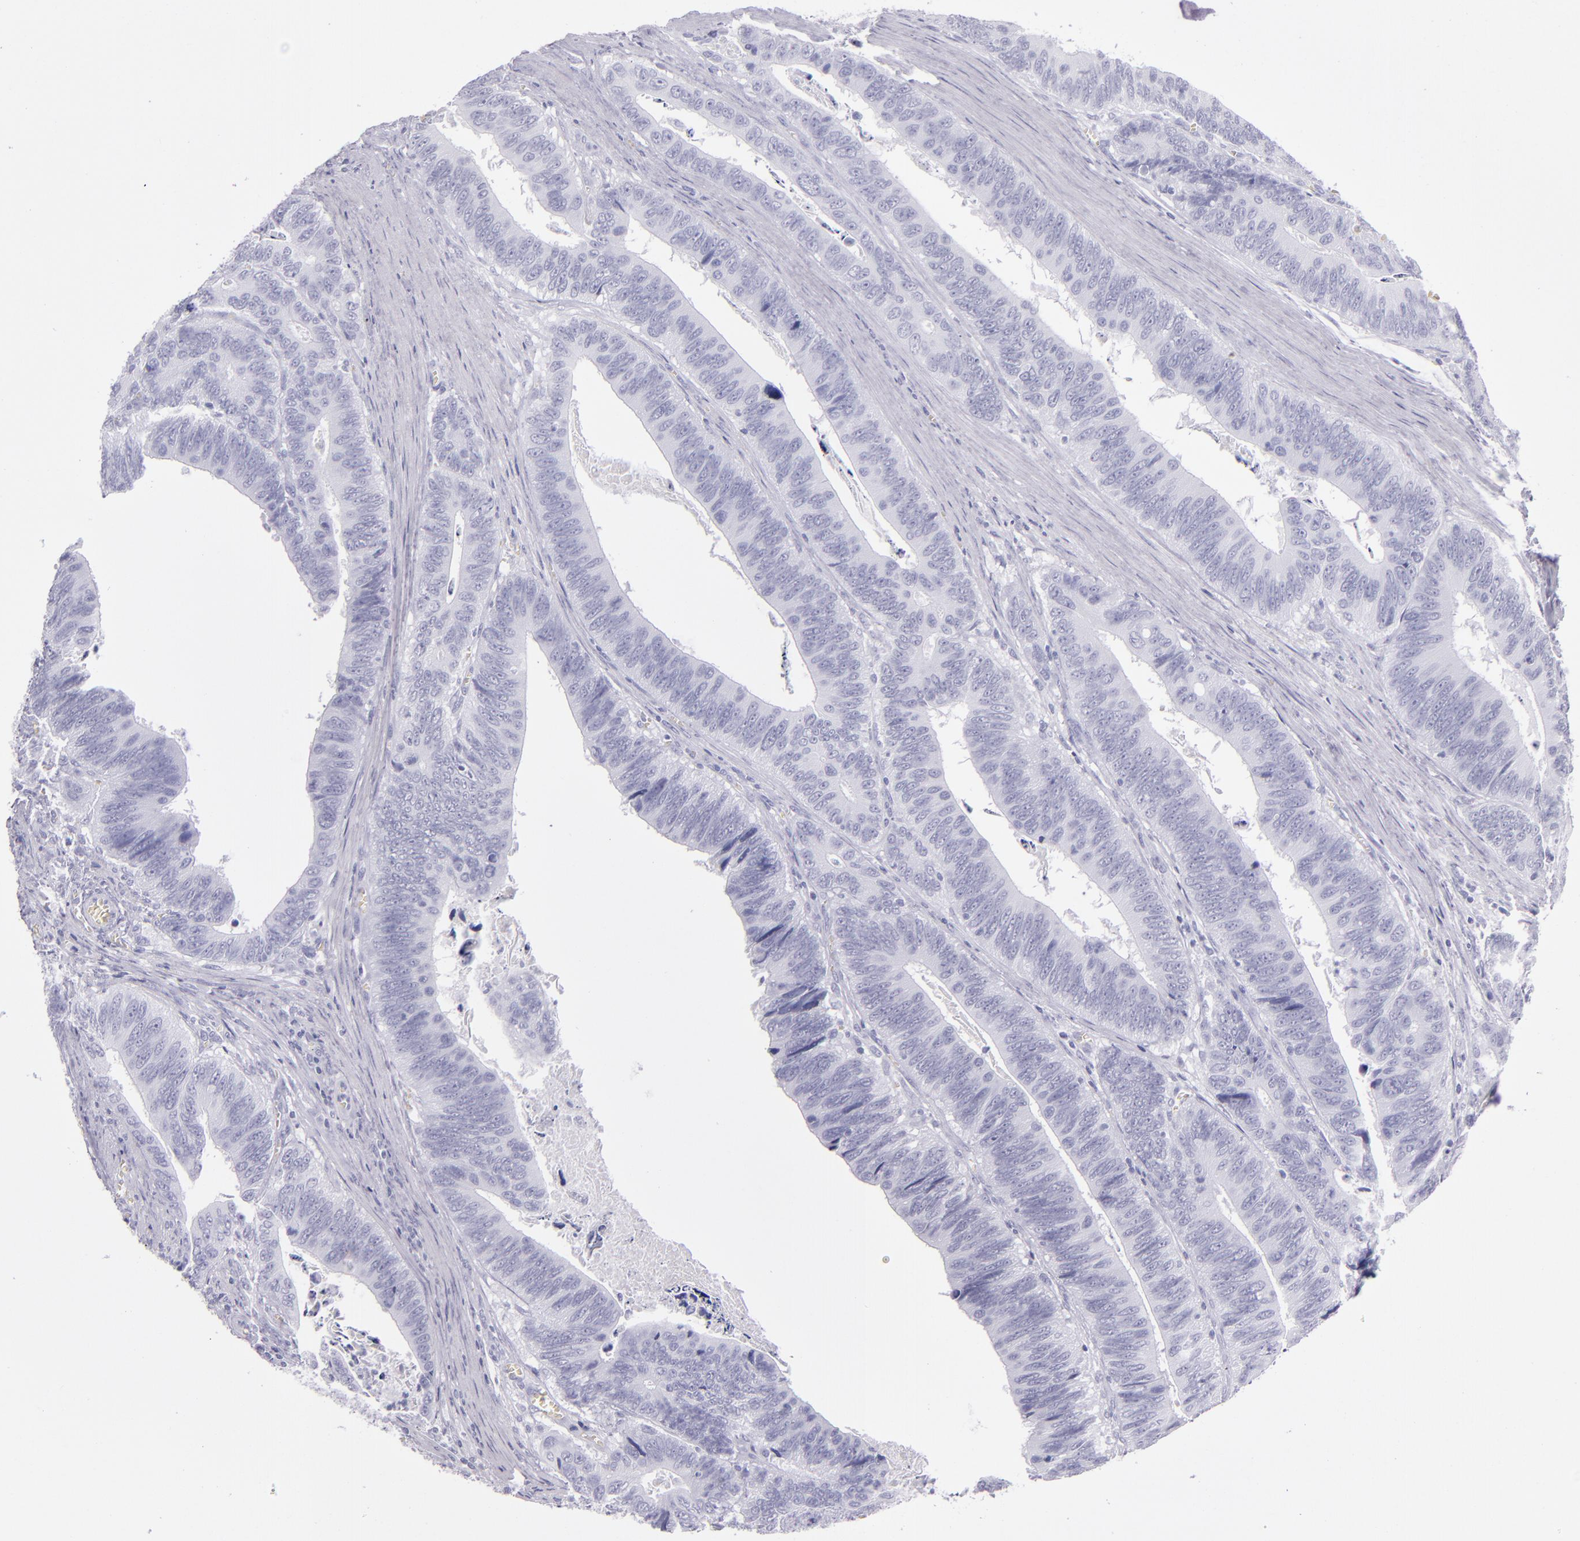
{"staining": {"intensity": "negative", "quantity": "none", "location": "none"}, "tissue": "colorectal cancer", "cell_type": "Tumor cells", "image_type": "cancer", "snomed": [{"axis": "morphology", "description": "Adenocarcinoma, NOS"}, {"axis": "topography", "description": "Colon"}], "caption": "A high-resolution histopathology image shows immunohistochemistry (IHC) staining of colorectal cancer (adenocarcinoma), which reveals no significant expression in tumor cells. Nuclei are stained in blue.", "gene": "CR2", "patient": {"sex": "male", "age": 72}}